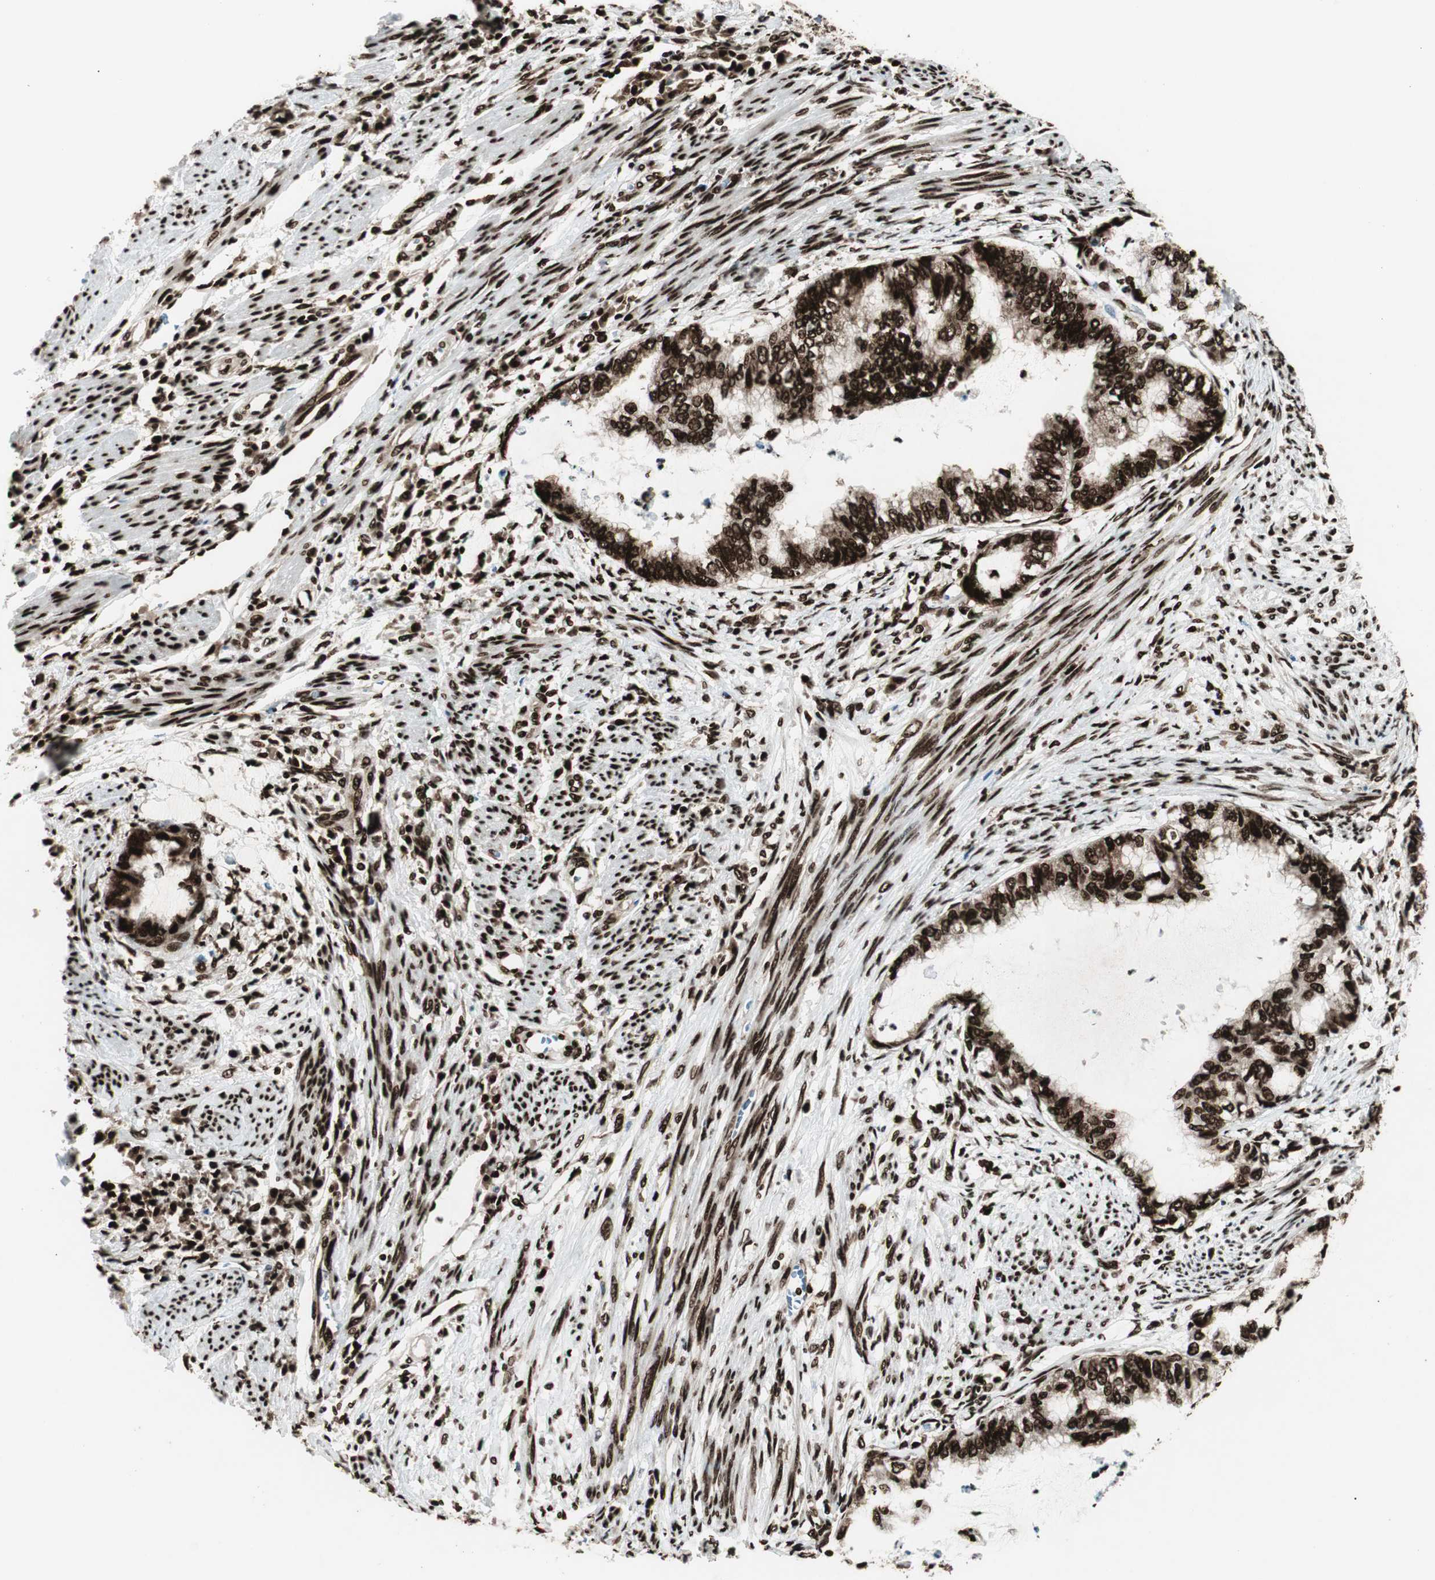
{"staining": {"intensity": "strong", "quantity": ">75%", "location": "cytoplasmic/membranous,nuclear"}, "tissue": "endometrial cancer", "cell_type": "Tumor cells", "image_type": "cancer", "snomed": [{"axis": "morphology", "description": "Adenocarcinoma, NOS"}, {"axis": "topography", "description": "Endometrium"}], "caption": "Immunohistochemical staining of human adenocarcinoma (endometrial) reveals high levels of strong cytoplasmic/membranous and nuclear protein expression in approximately >75% of tumor cells.", "gene": "EWSR1", "patient": {"sex": "female", "age": 79}}